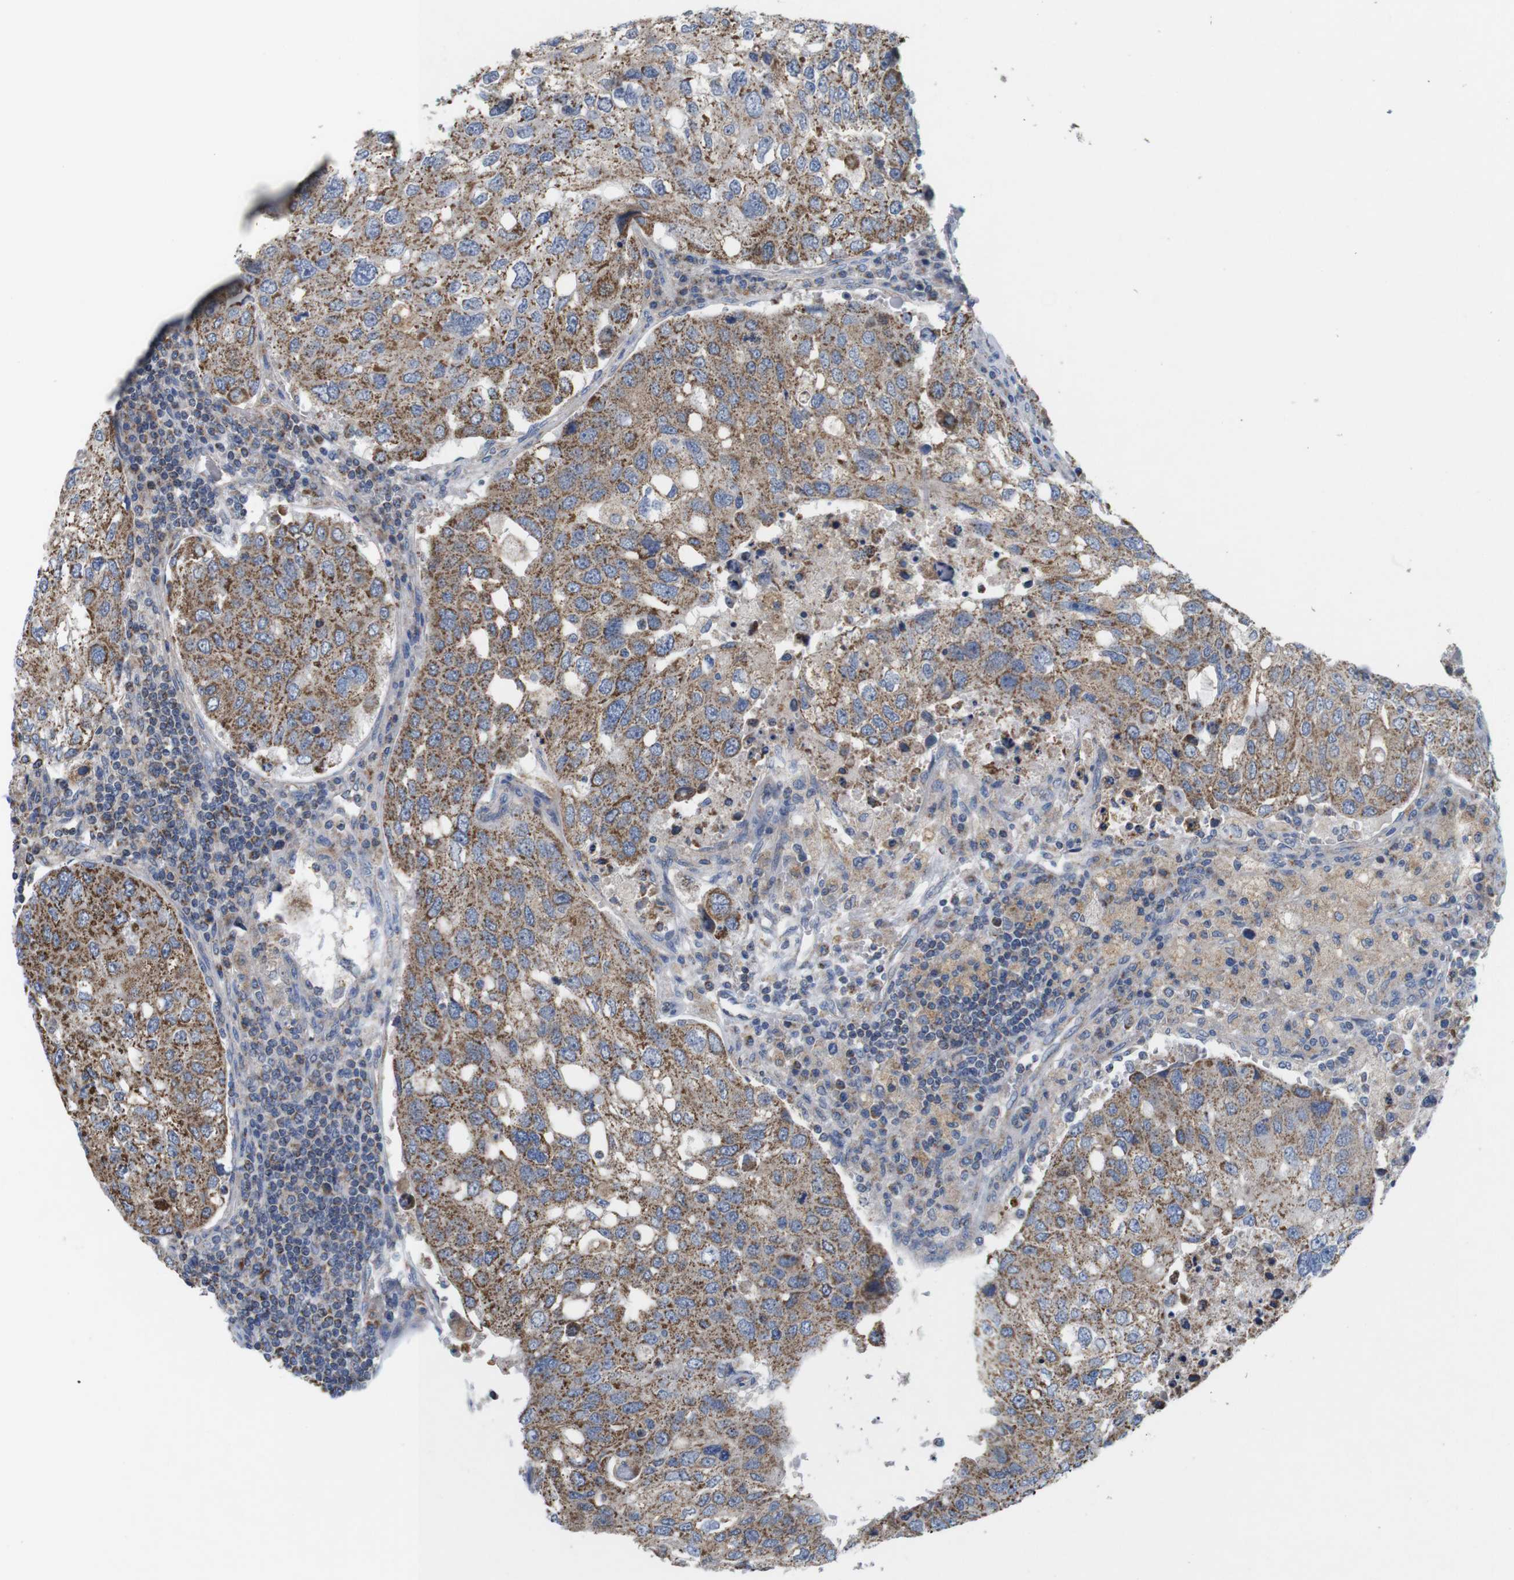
{"staining": {"intensity": "moderate", "quantity": ">75%", "location": "cytoplasmic/membranous"}, "tissue": "urothelial cancer", "cell_type": "Tumor cells", "image_type": "cancer", "snomed": [{"axis": "morphology", "description": "Urothelial carcinoma, High grade"}, {"axis": "topography", "description": "Lymph node"}, {"axis": "topography", "description": "Urinary bladder"}], "caption": "Tumor cells show medium levels of moderate cytoplasmic/membranous expression in approximately >75% of cells in high-grade urothelial carcinoma.", "gene": "F2RL1", "patient": {"sex": "male", "age": 51}}